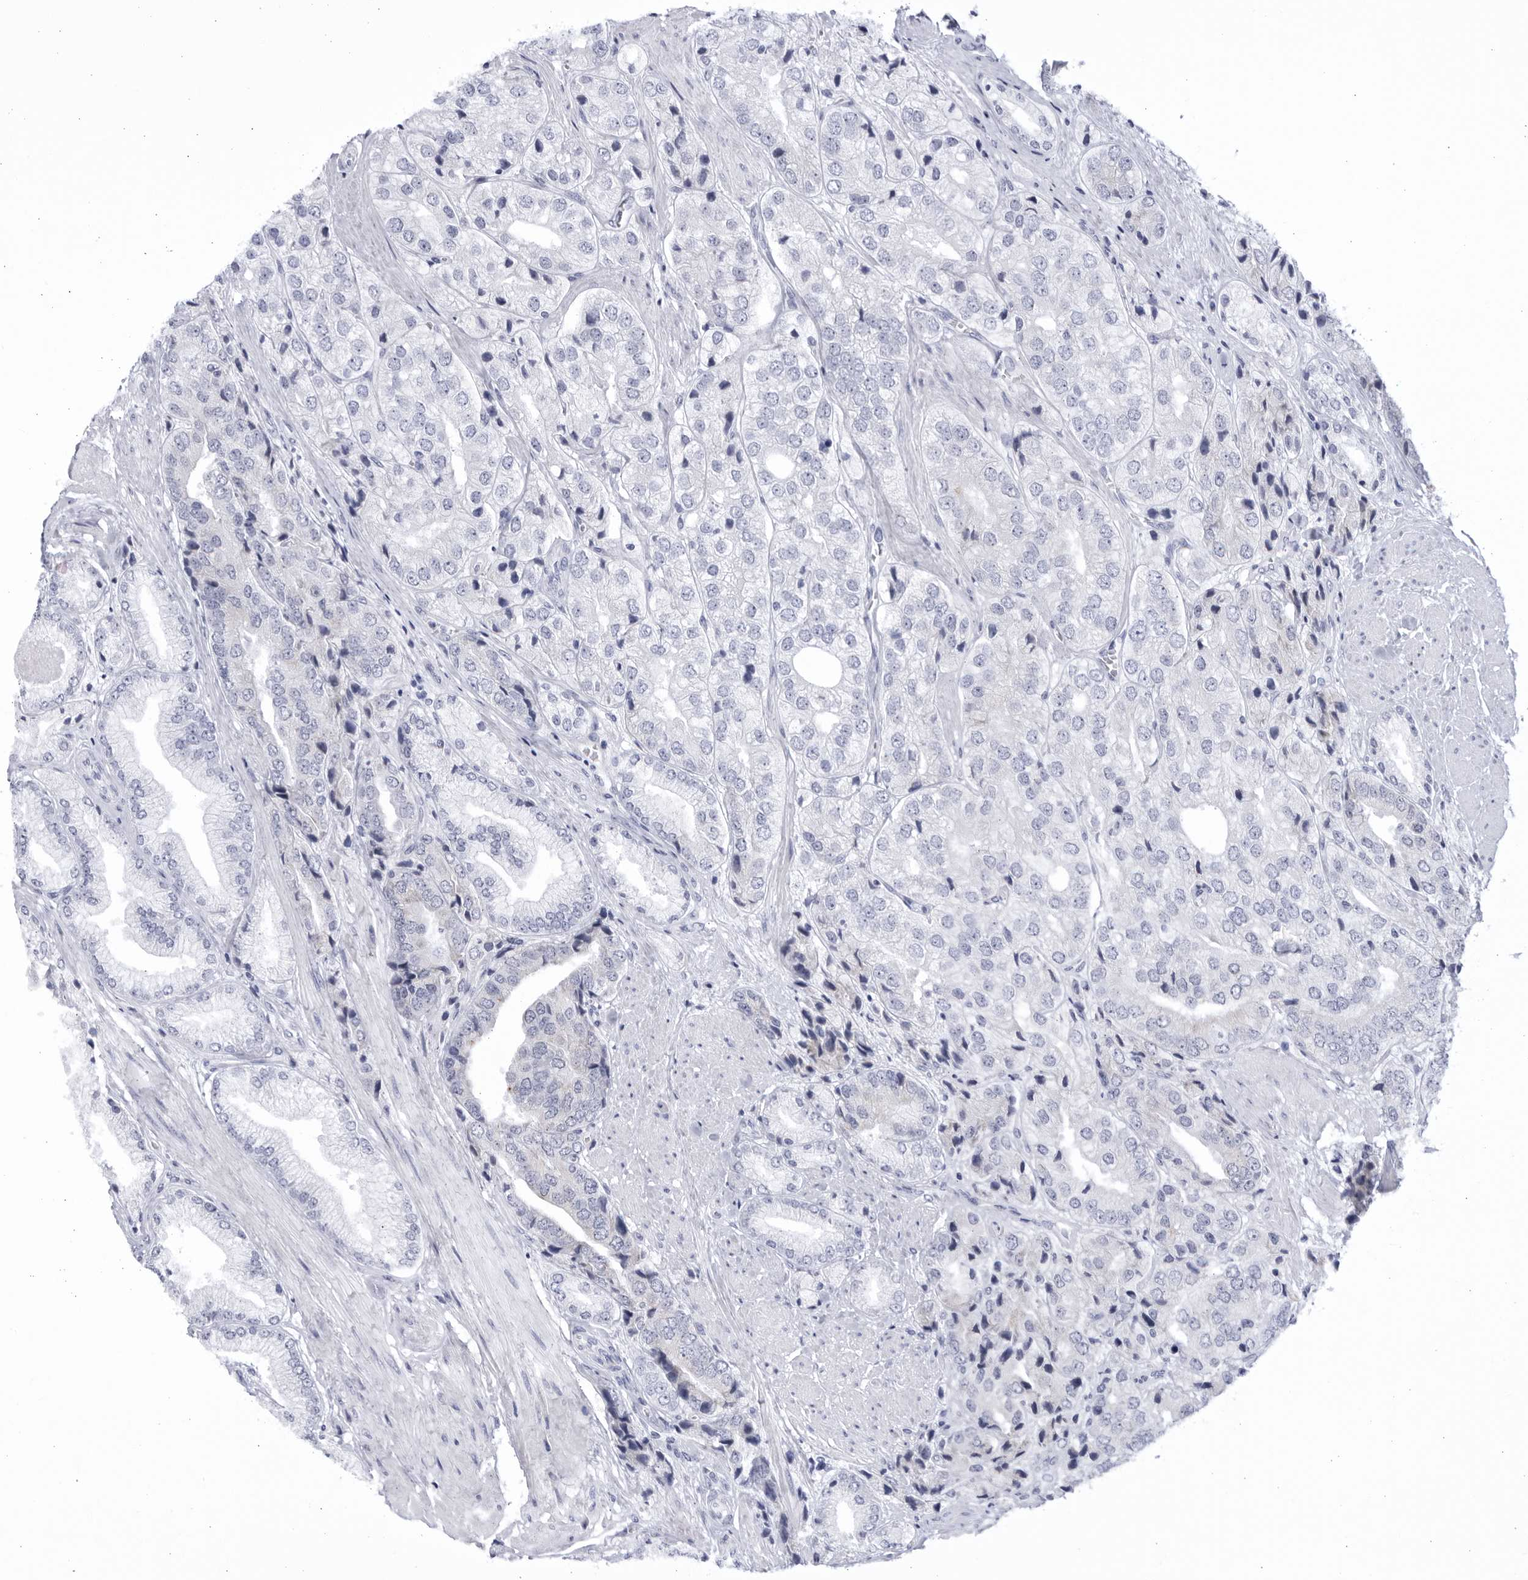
{"staining": {"intensity": "negative", "quantity": "none", "location": "none"}, "tissue": "prostate cancer", "cell_type": "Tumor cells", "image_type": "cancer", "snomed": [{"axis": "morphology", "description": "Adenocarcinoma, High grade"}, {"axis": "topography", "description": "Prostate"}], "caption": "This photomicrograph is of high-grade adenocarcinoma (prostate) stained with immunohistochemistry (IHC) to label a protein in brown with the nuclei are counter-stained blue. There is no positivity in tumor cells.", "gene": "CCDC181", "patient": {"sex": "male", "age": 50}}